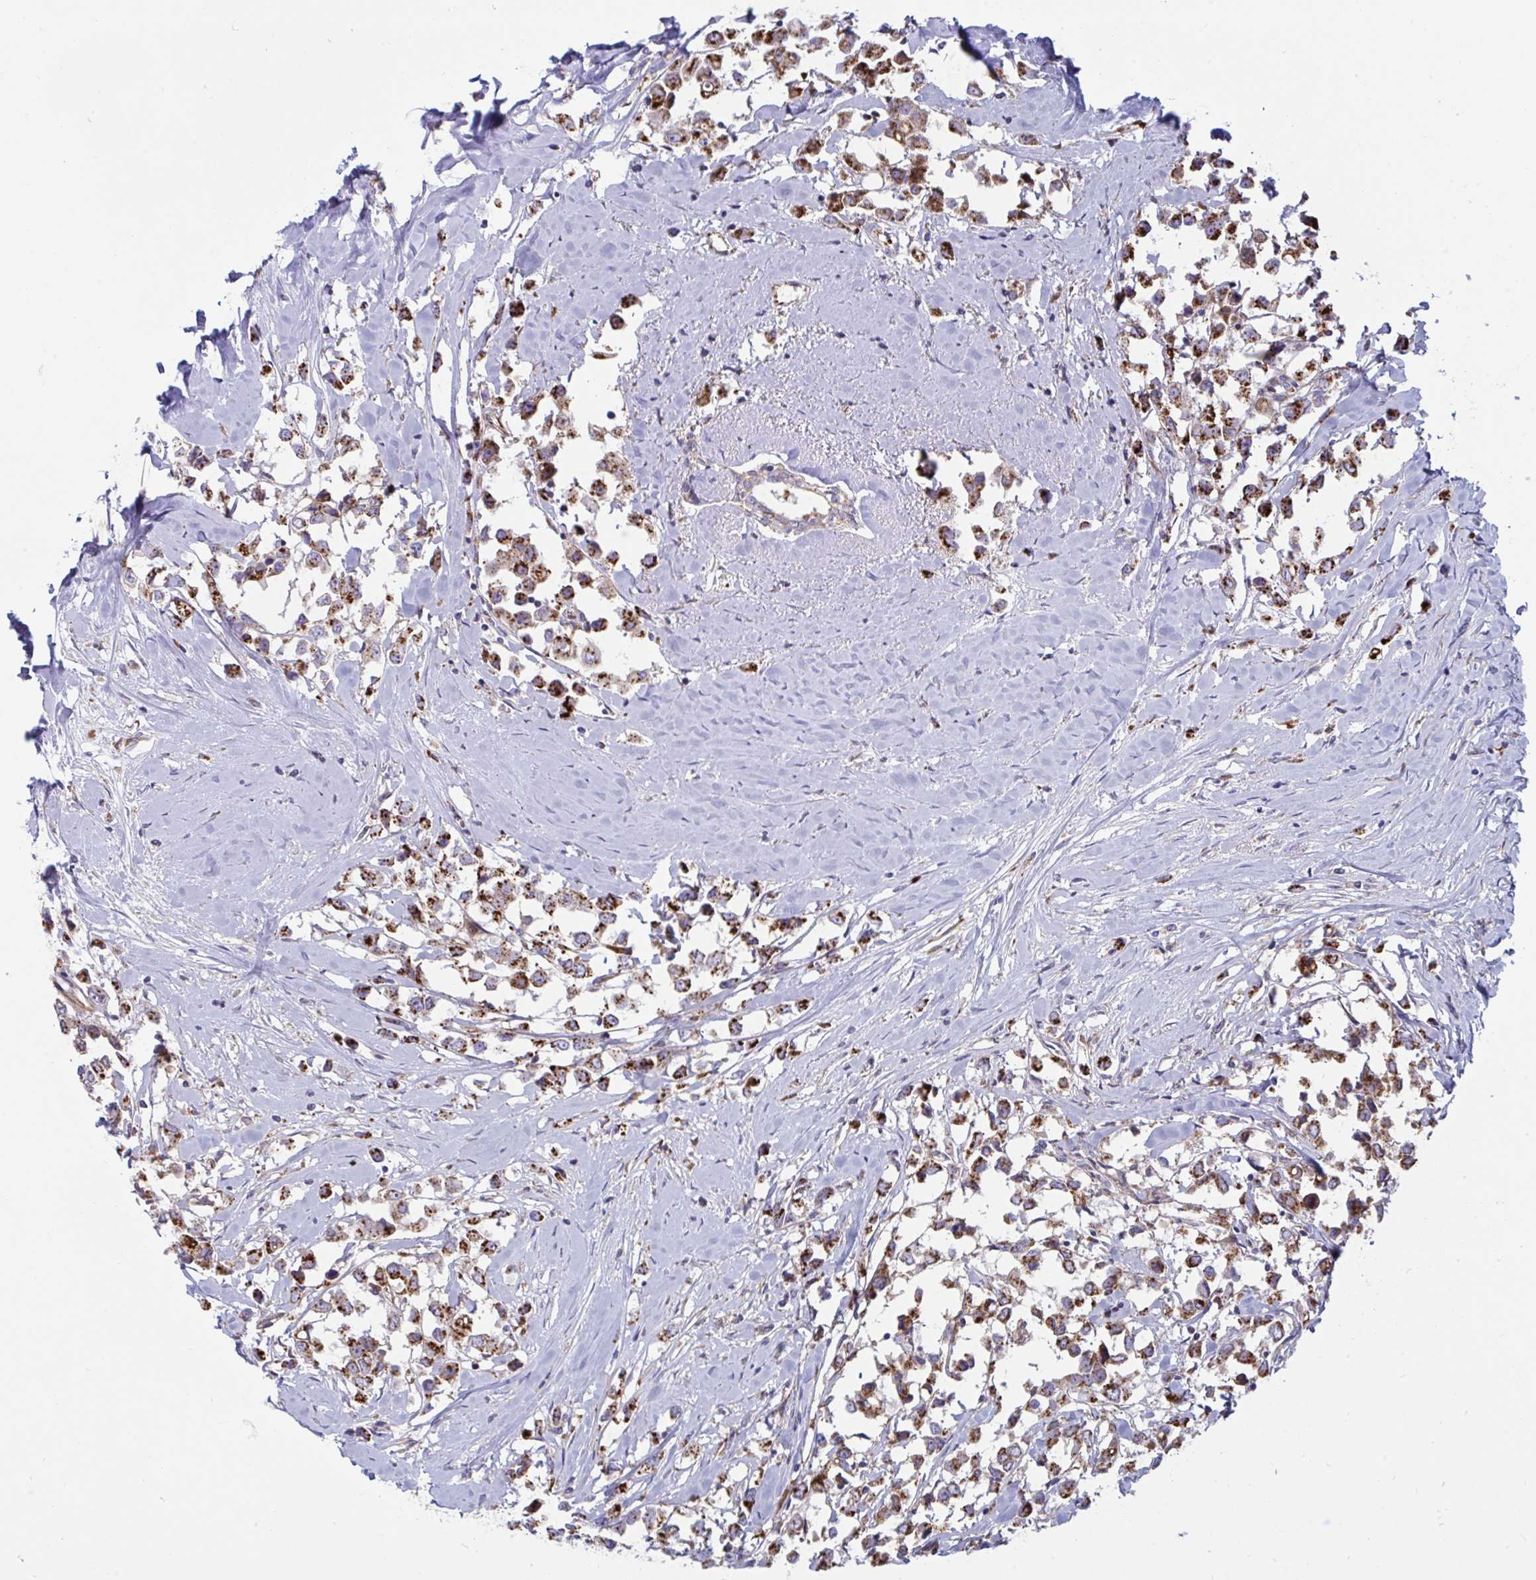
{"staining": {"intensity": "strong", "quantity": ">75%", "location": "cytoplasmic/membranous"}, "tissue": "breast cancer", "cell_type": "Tumor cells", "image_type": "cancer", "snomed": [{"axis": "morphology", "description": "Duct carcinoma"}, {"axis": "topography", "description": "Breast"}], "caption": "Infiltrating ductal carcinoma (breast) tissue displays strong cytoplasmic/membranous expression in approximately >75% of tumor cells, visualized by immunohistochemistry.", "gene": "SLC9A6", "patient": {"sex": "female", "age": 61}}